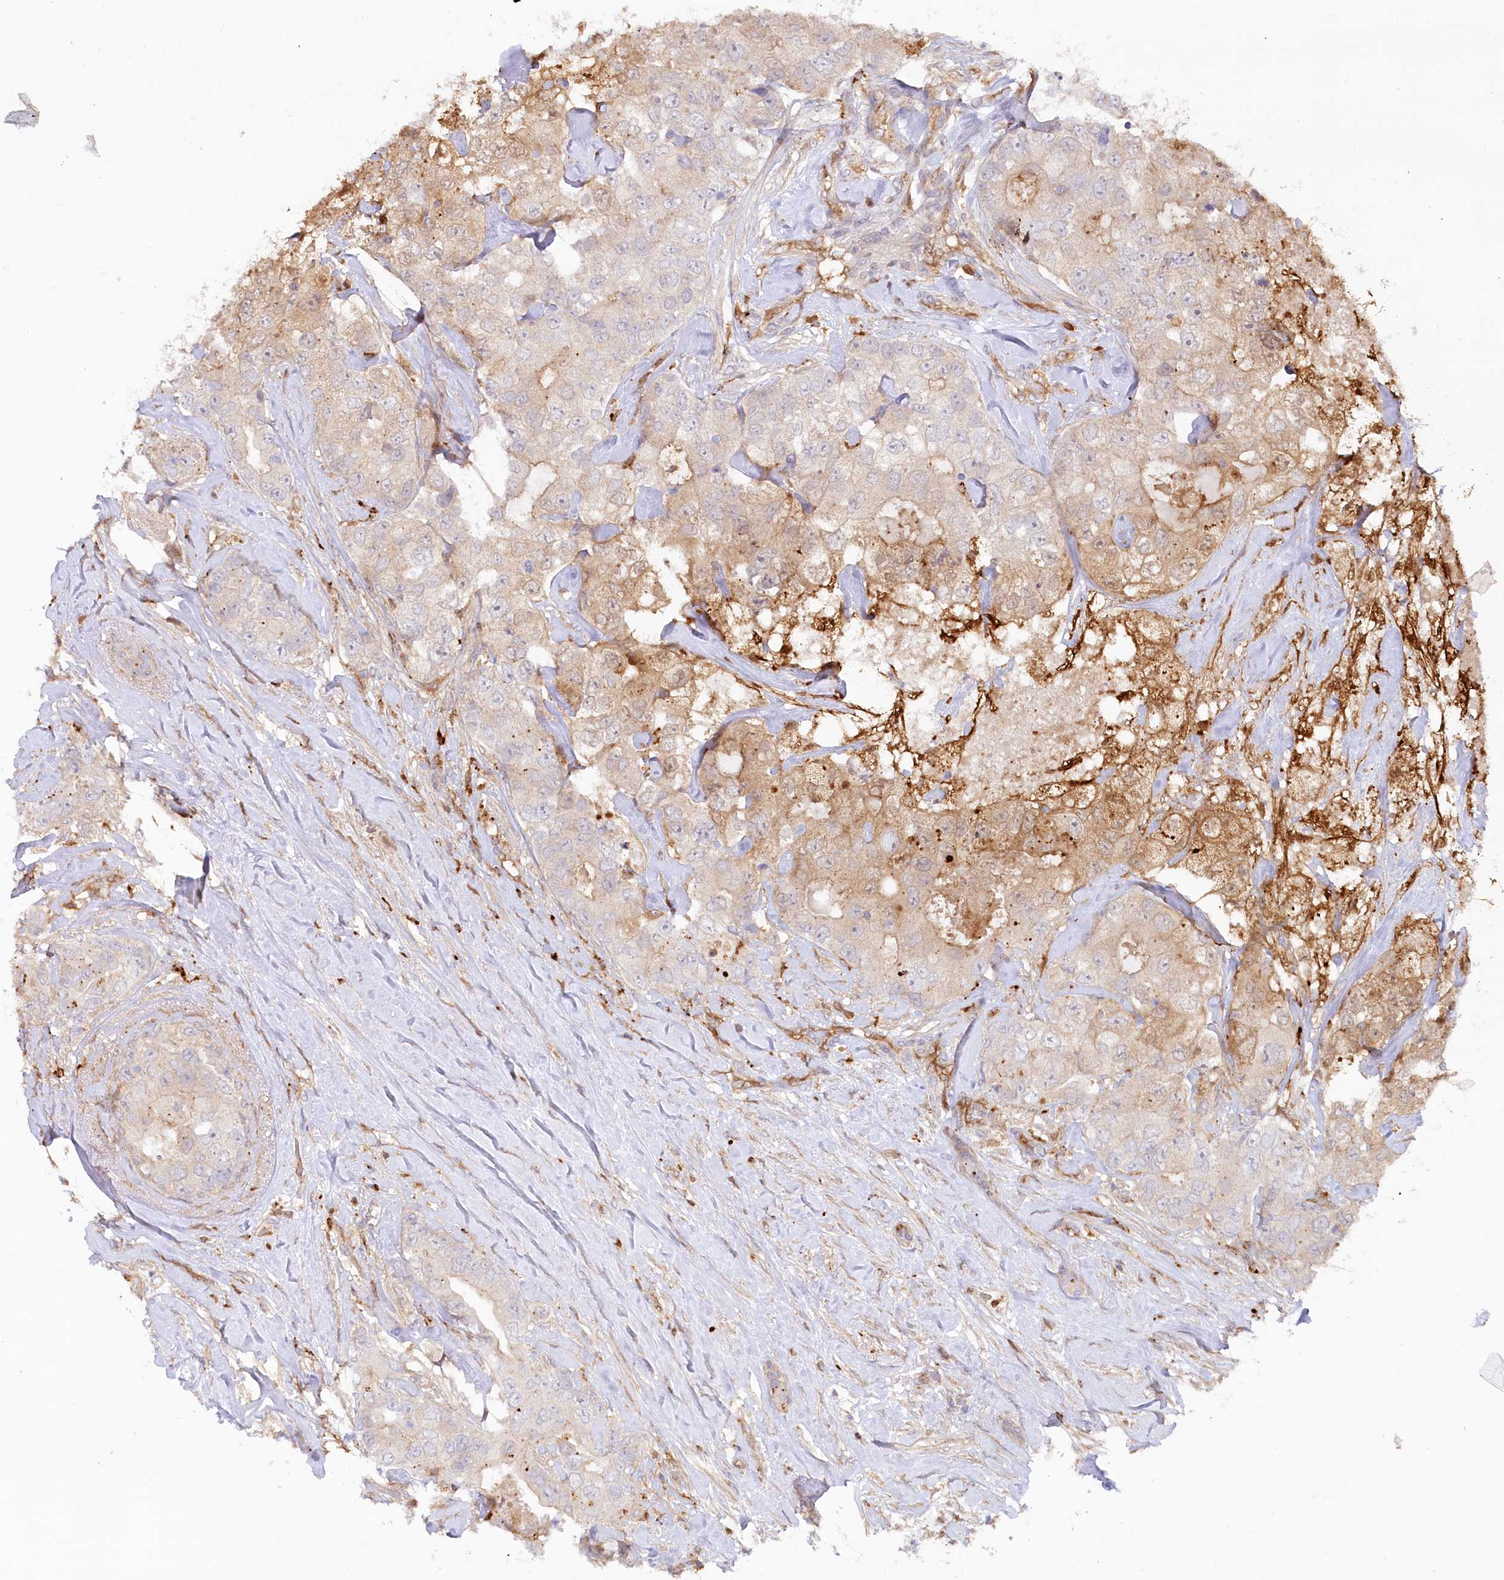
{"staining": {"intensity": "moderate", "quantity": "<25%", "location": "cytoplasmic/membranous"}, "tissue": "breast cancer", "cell_type": "Tumor cells", "image_type": "cancer", "snomed": [{"axis": "morphology", "description": "Duct carcinoma"}, {"axis": "topography", "description": "Breast"}], "caption": "IHC micrograph of neoplastic tissue: human breast cancer (infiltrating ductal carcinoma) stained using immunohistochemistry (IHC) demonstrates low levels of moderate protein expression localized specifically in the cytoplasmic/membranous of tumor cells, appearing as a cytoplasmic/membranous brown color.", "gene": "GBE1", "patient": {"sex": "female", "age": 62}}